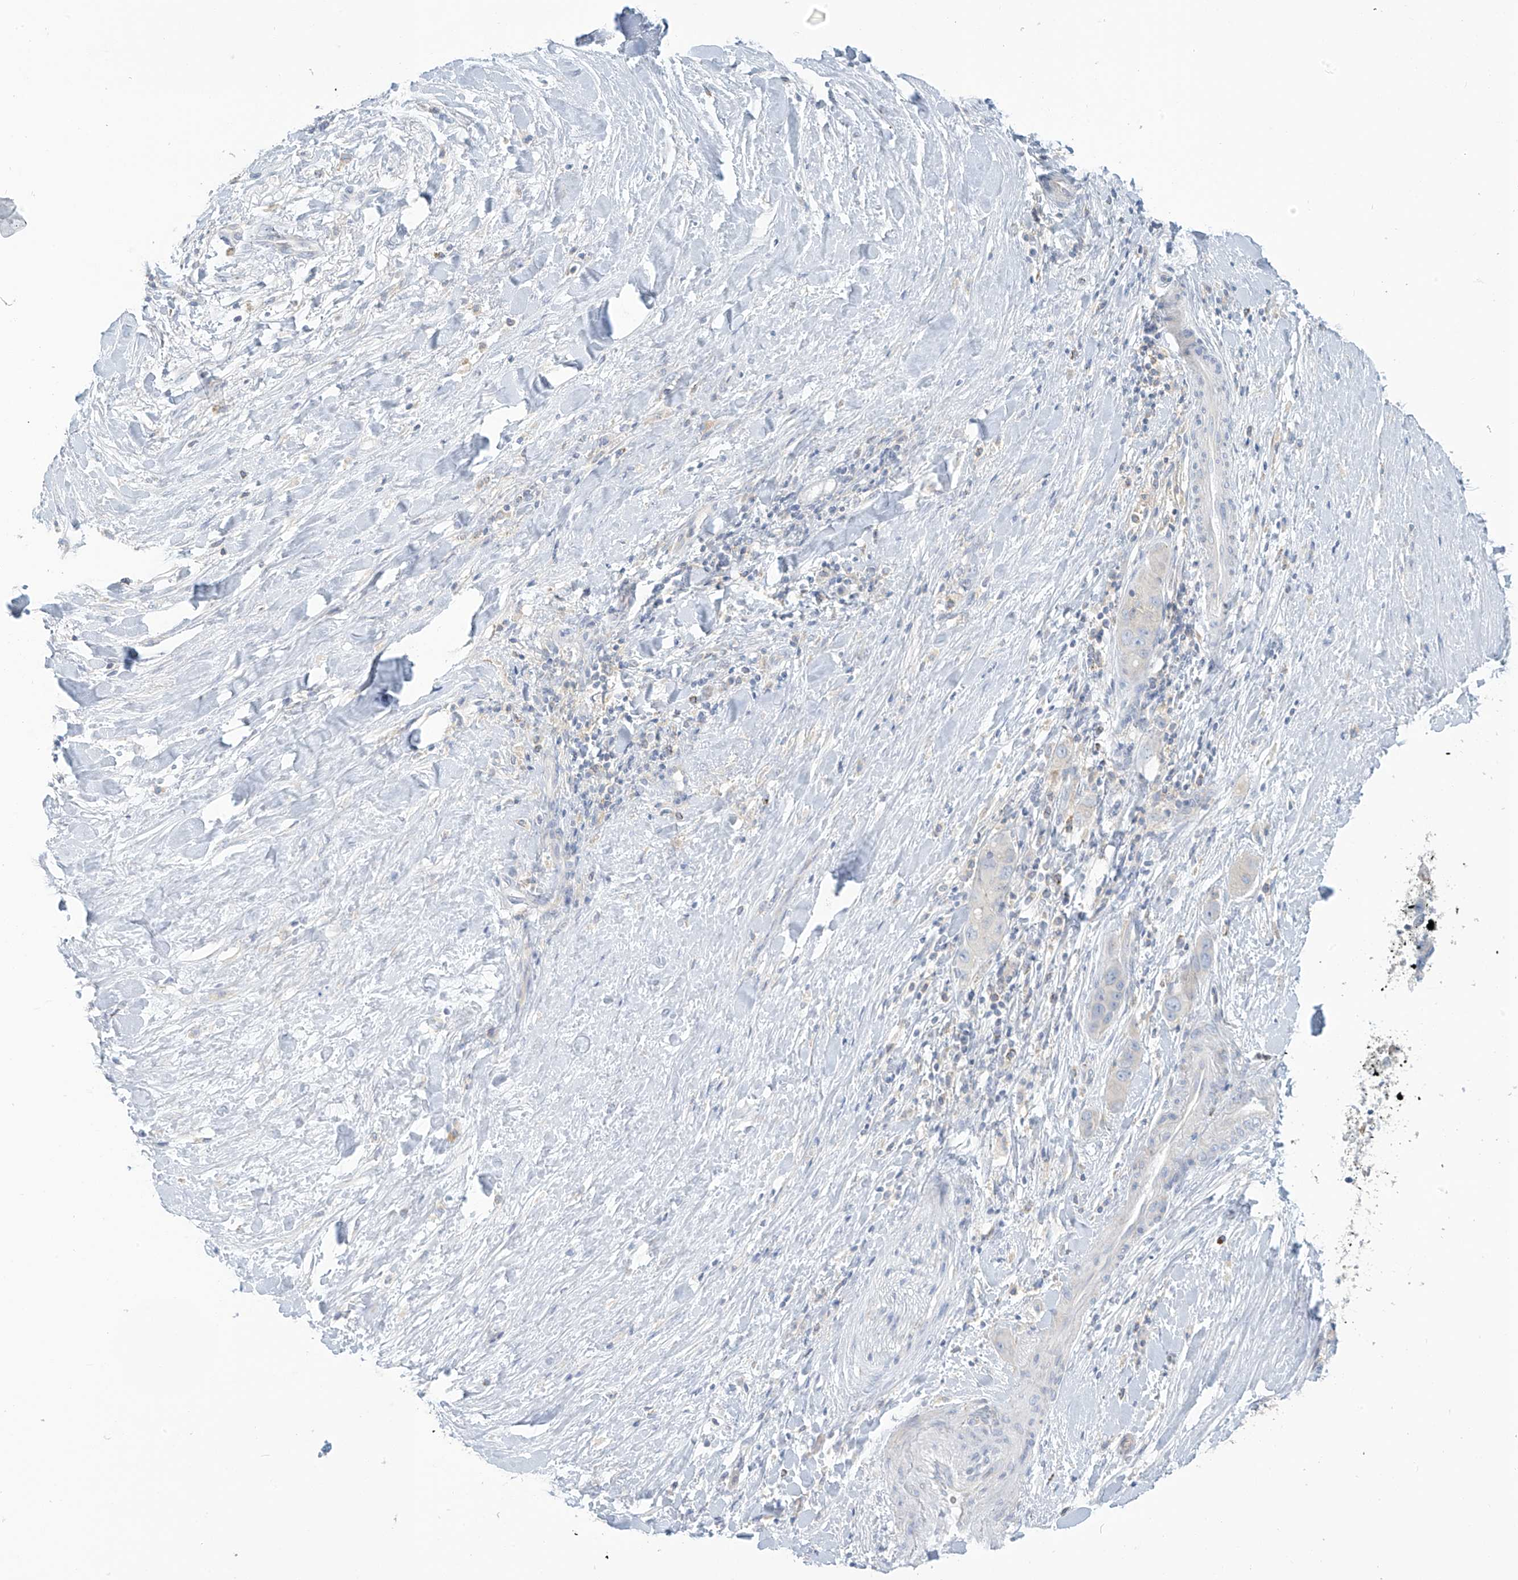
{"staining": {"intensity": "negative", "quantity": "none", "location": "none"}, "tissue": "liver cancer", "cell_type": "Tumor cells", "image_type": "cancer", "snomed": [{"axis": "morphology", "description": "Cholangiocarcinoma"}, {"axis": "topography", "description": "Liver"}], "caption": "Protein analysis of liver cholangiocarcinoma displays no significant staining in tumor cells.", "gene": "SLC6A12", "patient": {"sex": "female", "age": 52}}